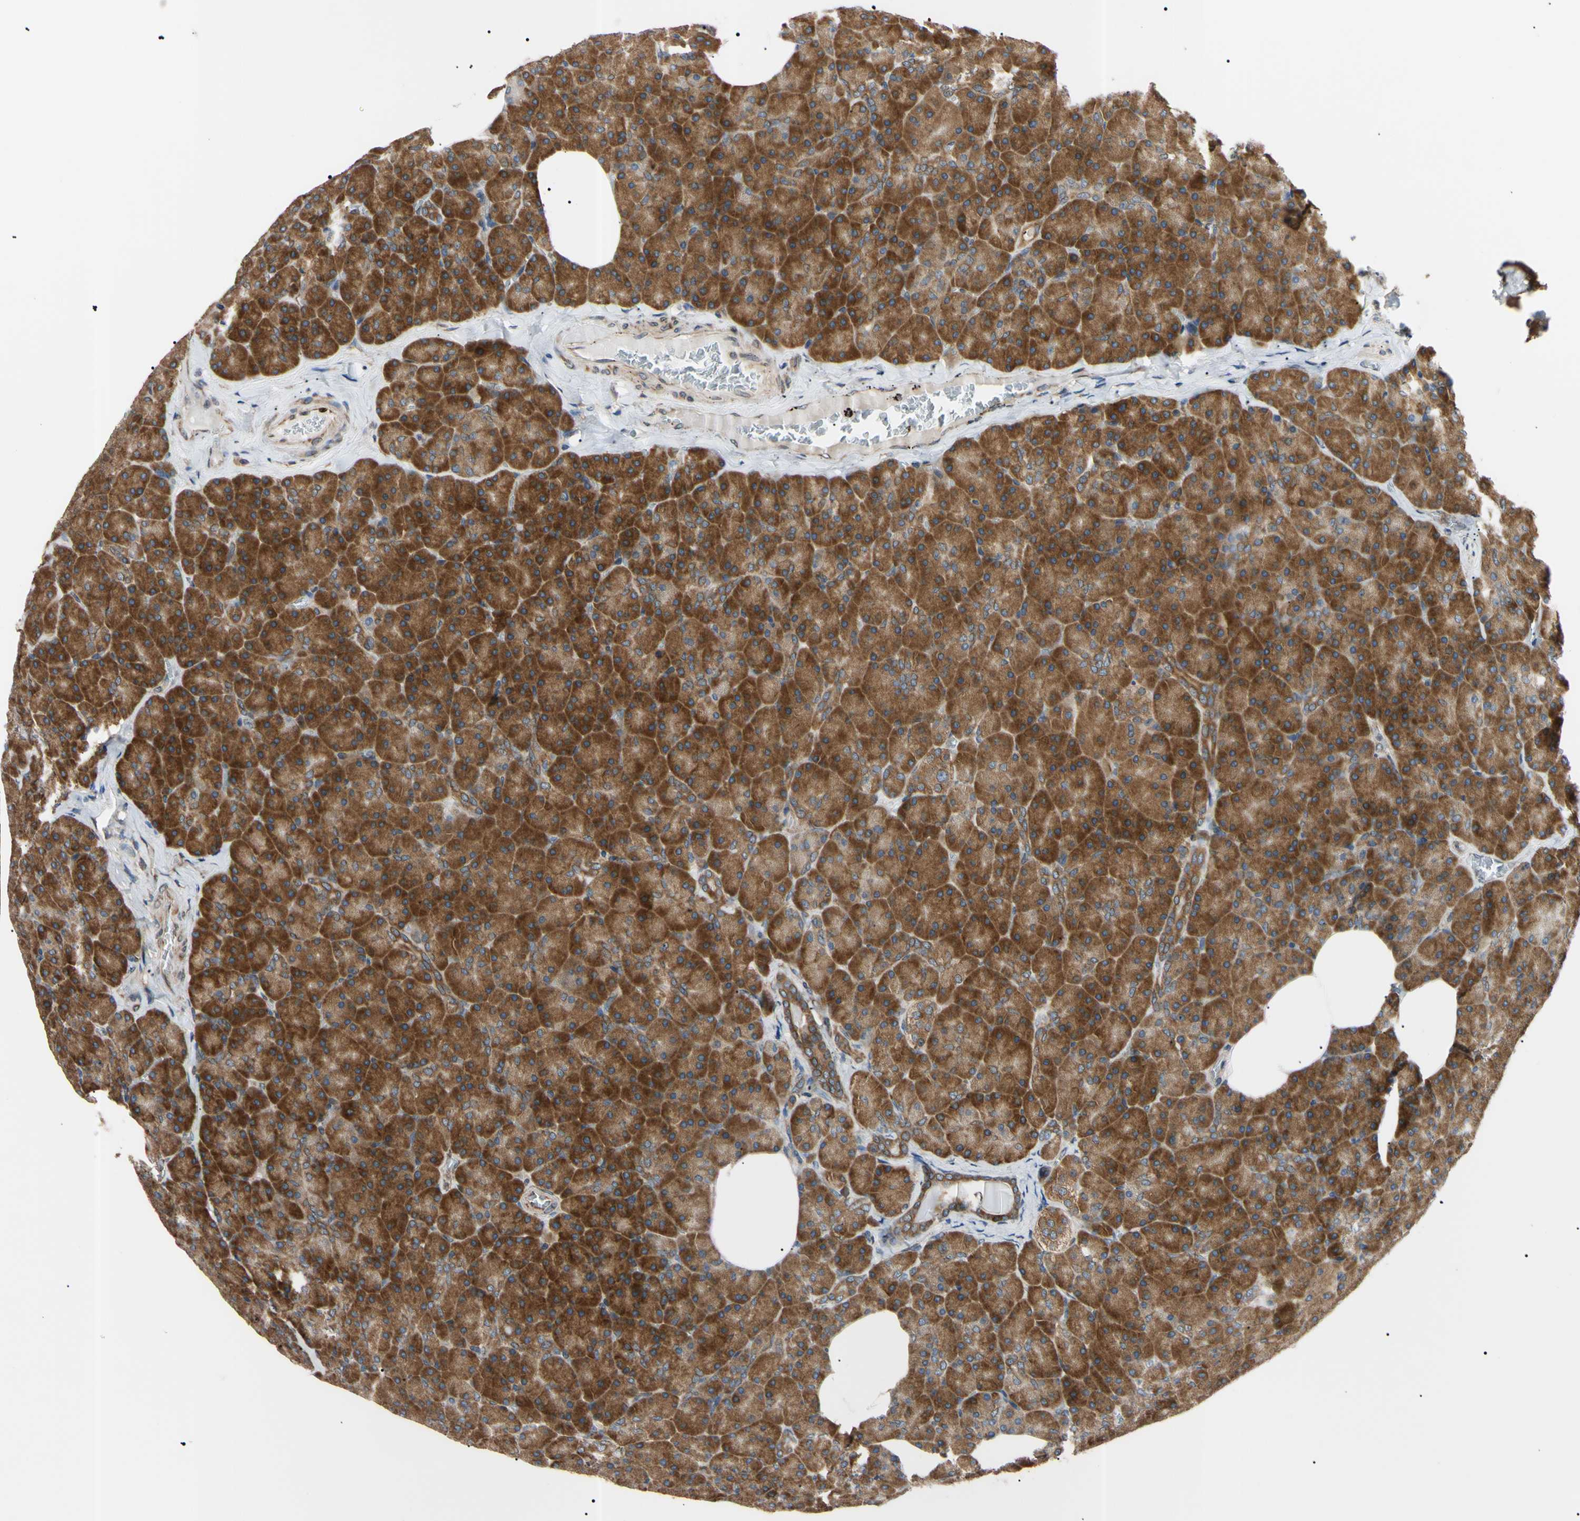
{"staining": {"intensity": "strong", "quantity": ">75%", "location": "cytoplasmic/membranous"}, "tissue": "pancreas", "cell_type": "Exocrine glandular cells", "image_type": "normal", "snomed": [{"axis": "morphology", "description": "Normal tissue, NOS"}, {"axis": "topography", "description": "Pancreas"}], "caption": "An immunohistochemistry (IHC) micrograph of unremarkable tissue is shown. Protein staining in brown shows strong cytoplasmic/membranous positivity in pancreas within exocrine glandular cells. The staining is performed using DAB brown chromogen to label protein expression. The nuclei are counter-stained blue using hematoxylin.", "gene": "VAPA", "patient": {"sex": "female", "age": 35}}